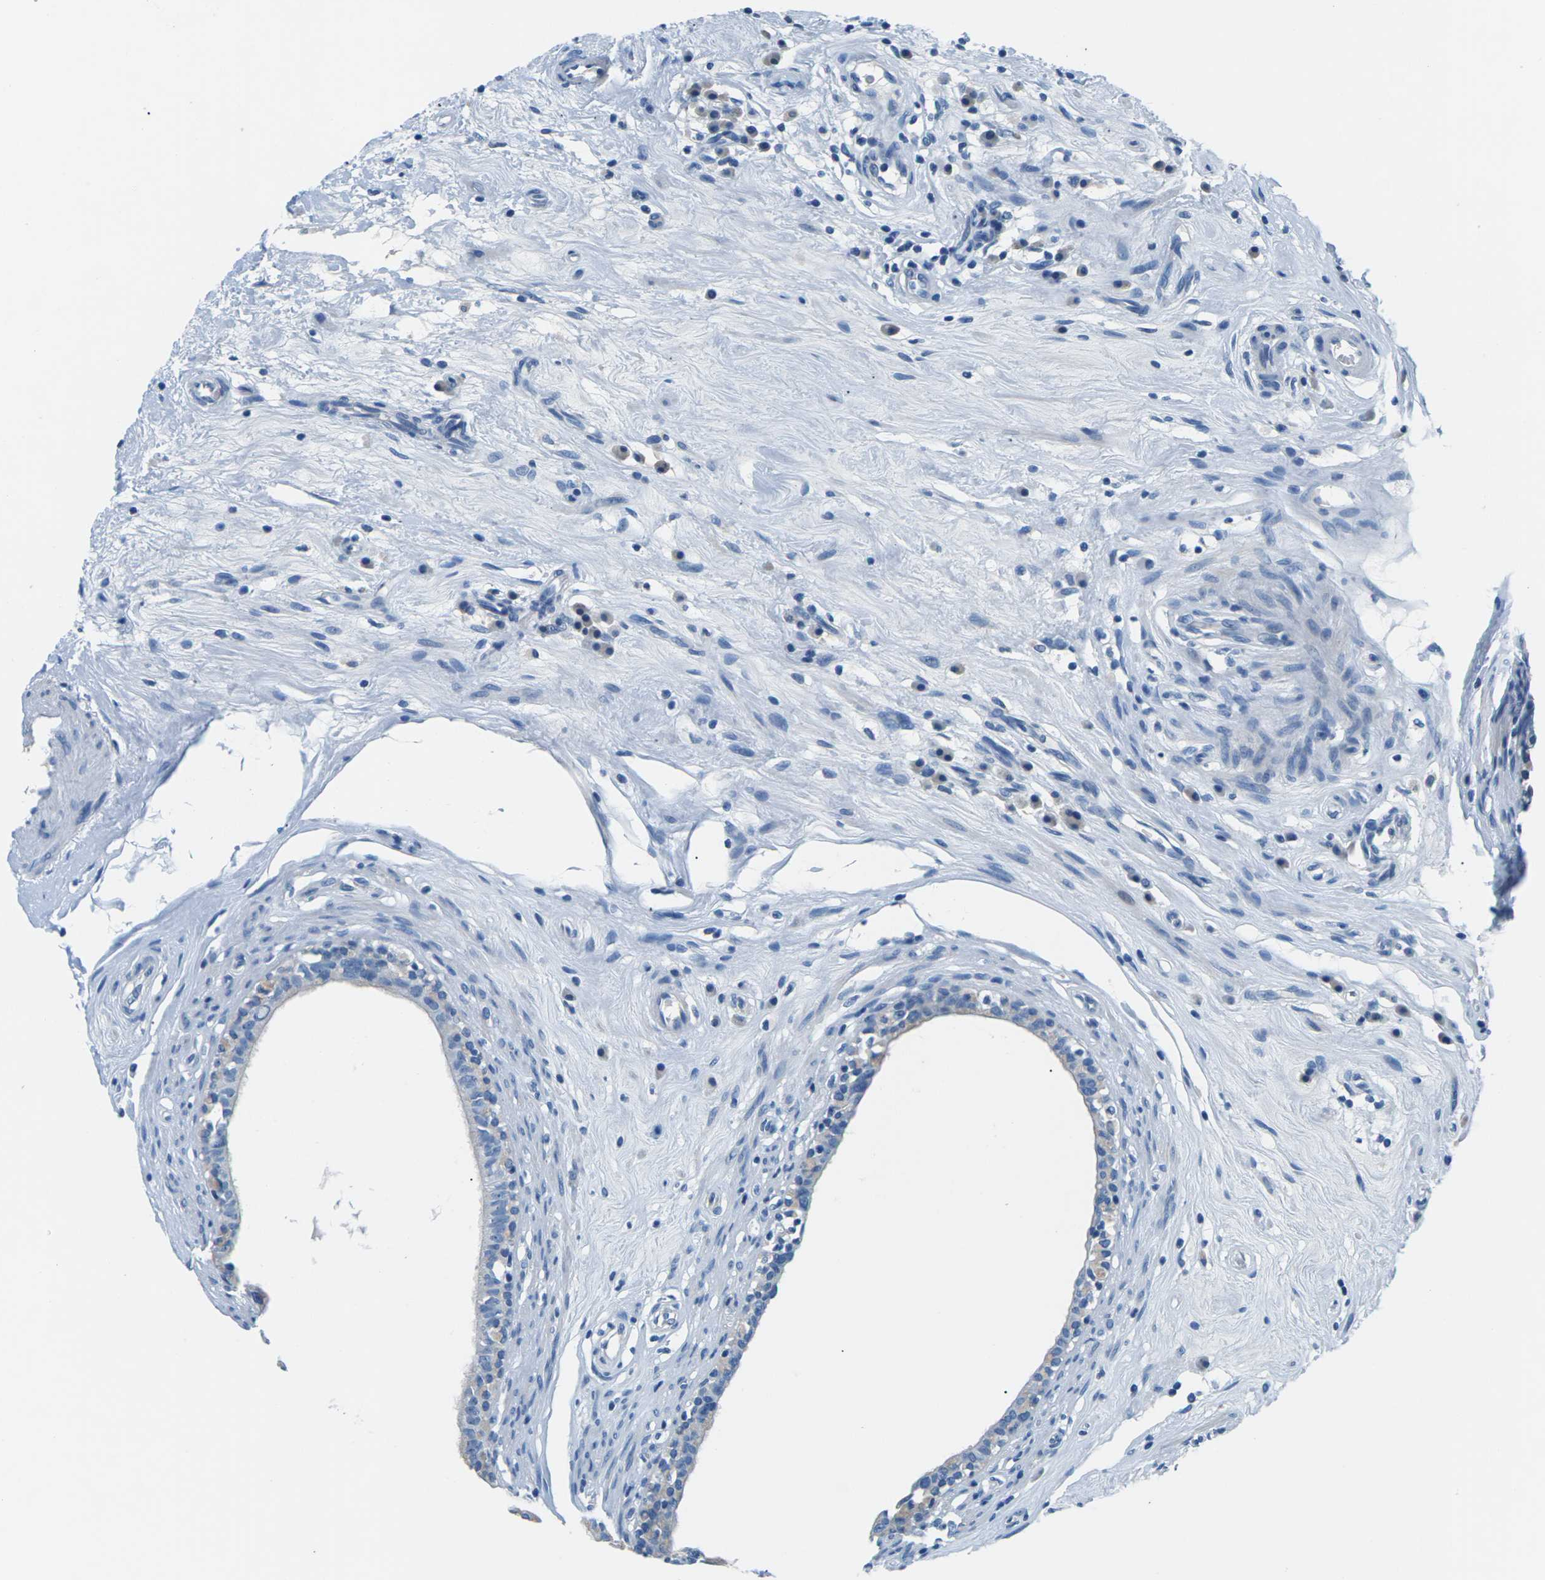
{"staining": {"intensity": "negative", "quantity": "none", "location": "none"}, "tissue": "epididymis", "cell_type": "Glandular cells", "image_type": "normal", "snomed": [{"axis": "morphology", "description": "Normal tissue, NOS"}, {"axis": "morphology", "description": "Inflammation, NOS"}, {"axis": "topography", "description": "Epididymis"}], "caption": "A histopathology image of epididymis stained for a protein exhibits no brown staining in glandular cells.", "gene": "UMOD", "patient": {"sex": "male", "age": 84}}